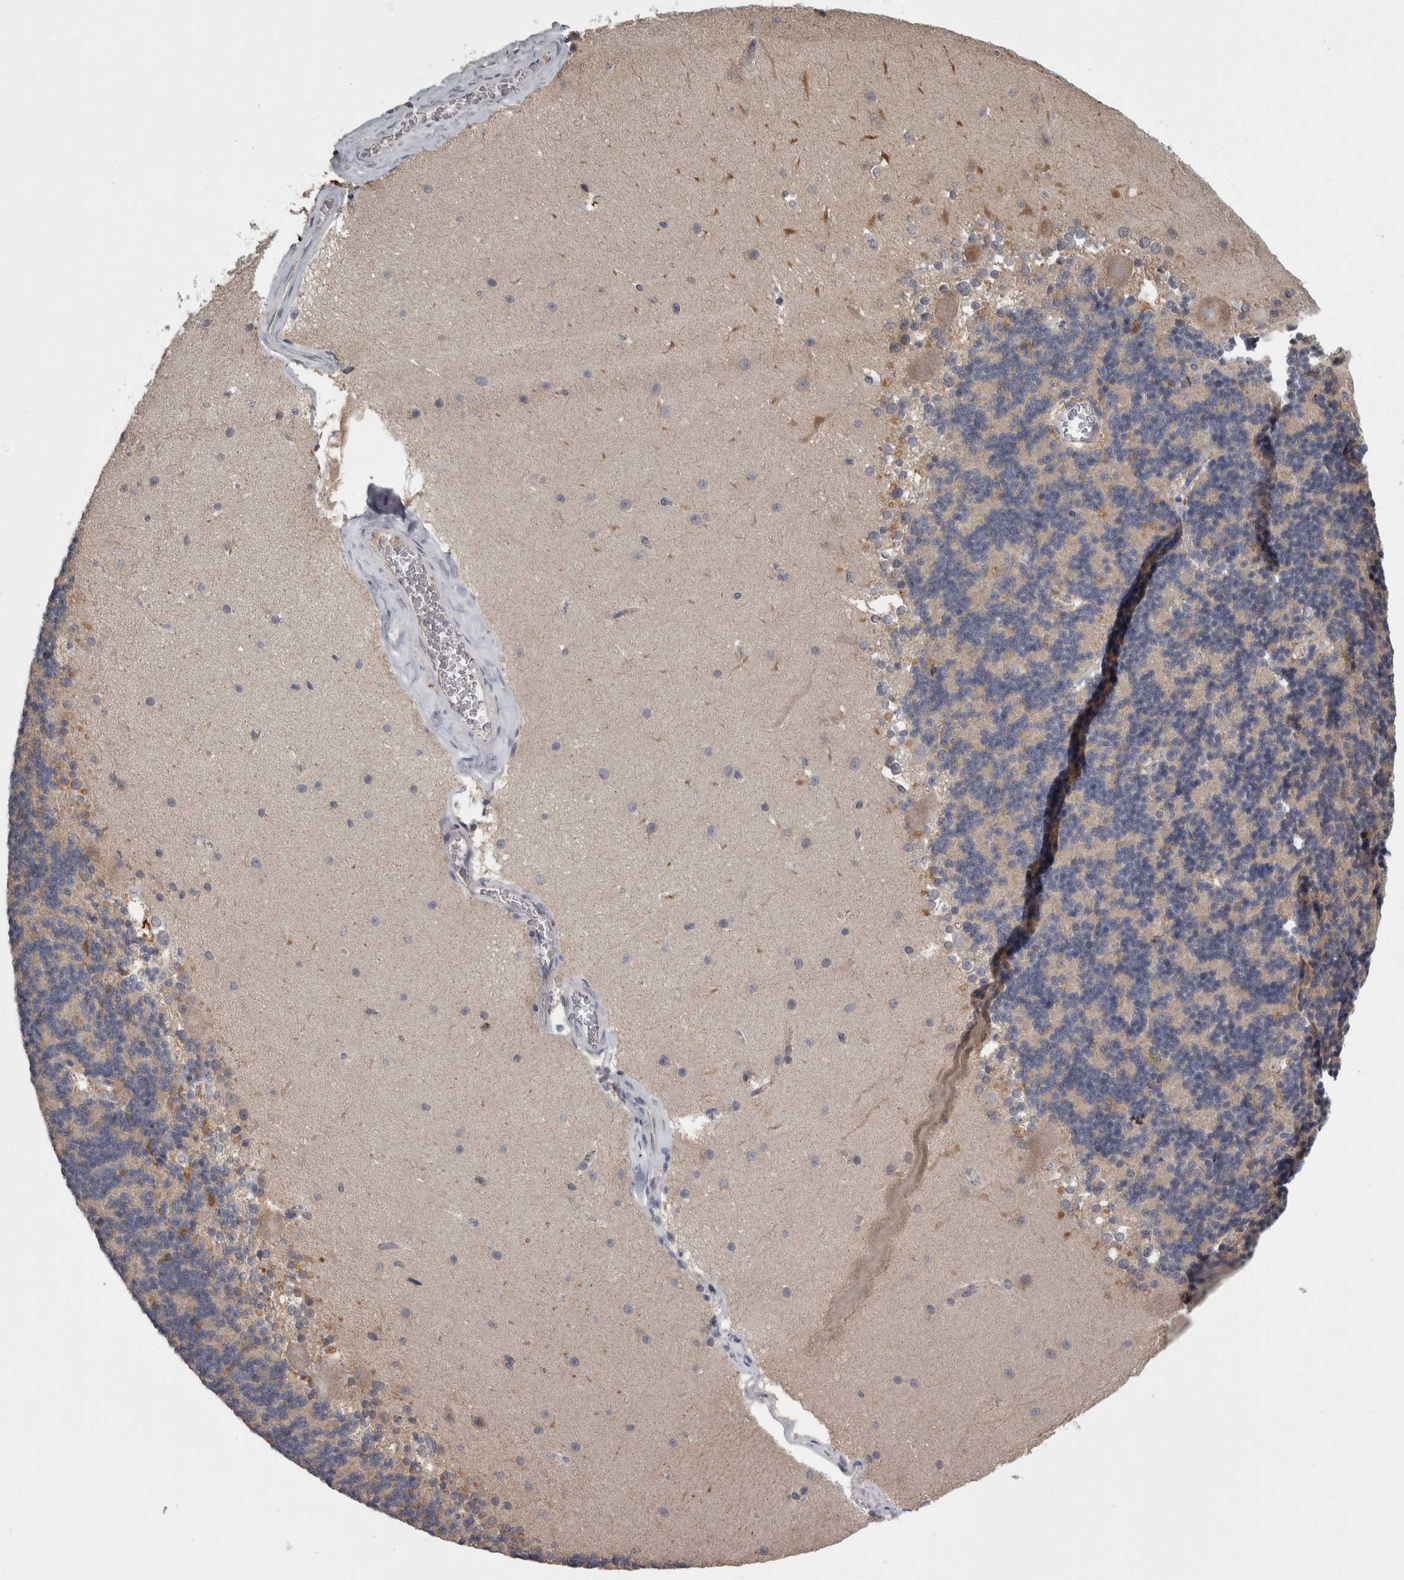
{"staining": {"intensity": "negative", "quantity": "none", "location": "none"}, "tissue": "cerebellum", "cell_type": "Cells in granular layer", "image_type": "normal", "snomed": [{"axis": "morphology", "description": "Normal tissue, NOS"}, {"axis": "topography", "description": "Cerebellum"}], "caption": "Immunohistochemistry micrograph of normal cerebellum: human cerebellum stained with DAB (3,3'-diaminobenzidine) exhibits no significant protein expression in cells in granular layer.", "gene": "TCAP", "patient": {"sex": "female", "age": 19}}